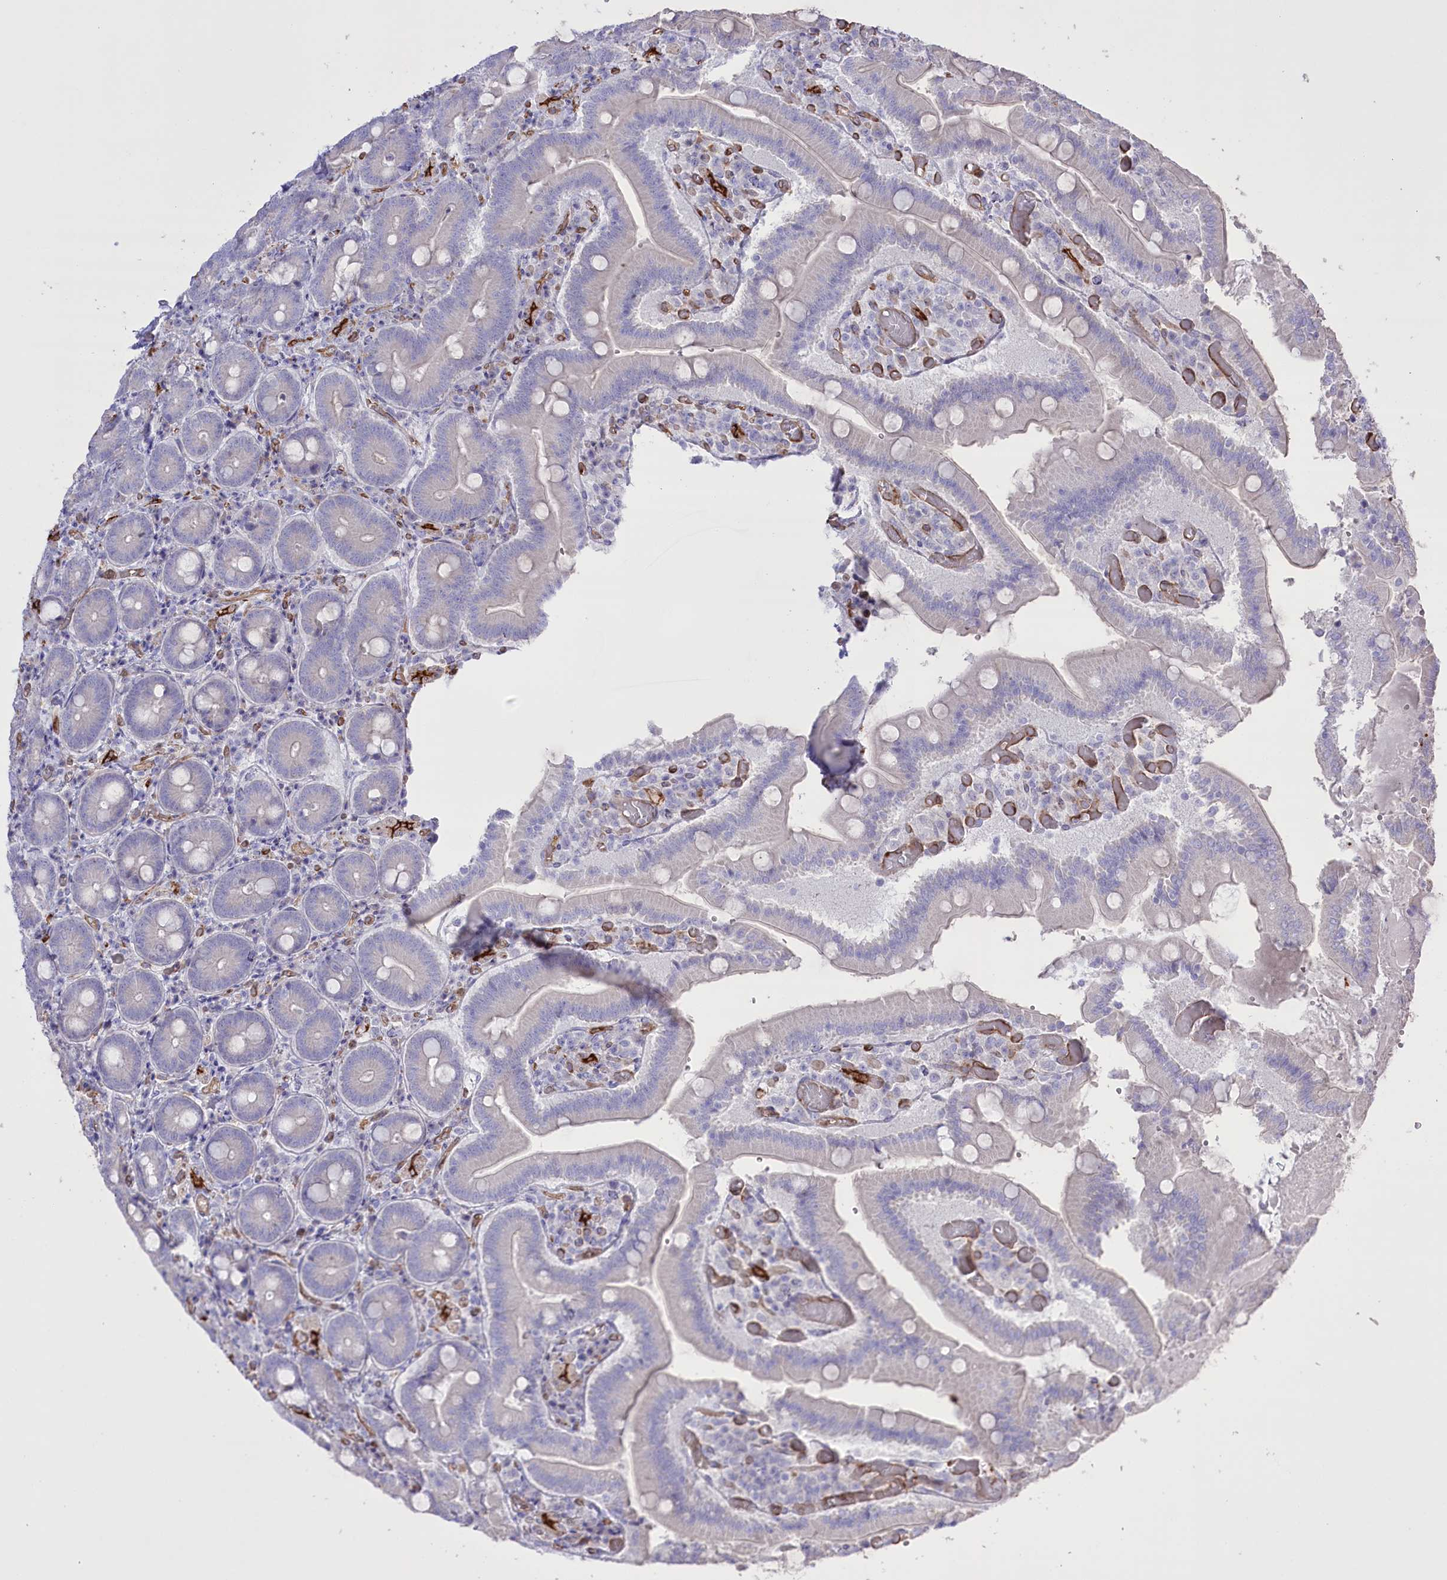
{"staining": {"intensity": "negative", "quantity": "none", "location": "none"}, "tissue": "duodenum", "cell_type": "Glandular cells", "image_type": "normal", "snomed": [{"axis": "morphology", "description": "Normal tissue, NOS"}, {"axis": "topography", "description": "Duodenum"}], "caption": "Immunohistochemistry (IHC) micrograph of unremarkable duodenum: human duodenum stained with DAB (3,3'-diaminobenzidine) demonstrates no significant protein staining in glandular cells. (DAB immunohistochemistry (IHC) with hematoxylin counter stain).", "gene": "SLC39A10", "patient": {"sex": "female", "age": 62}}